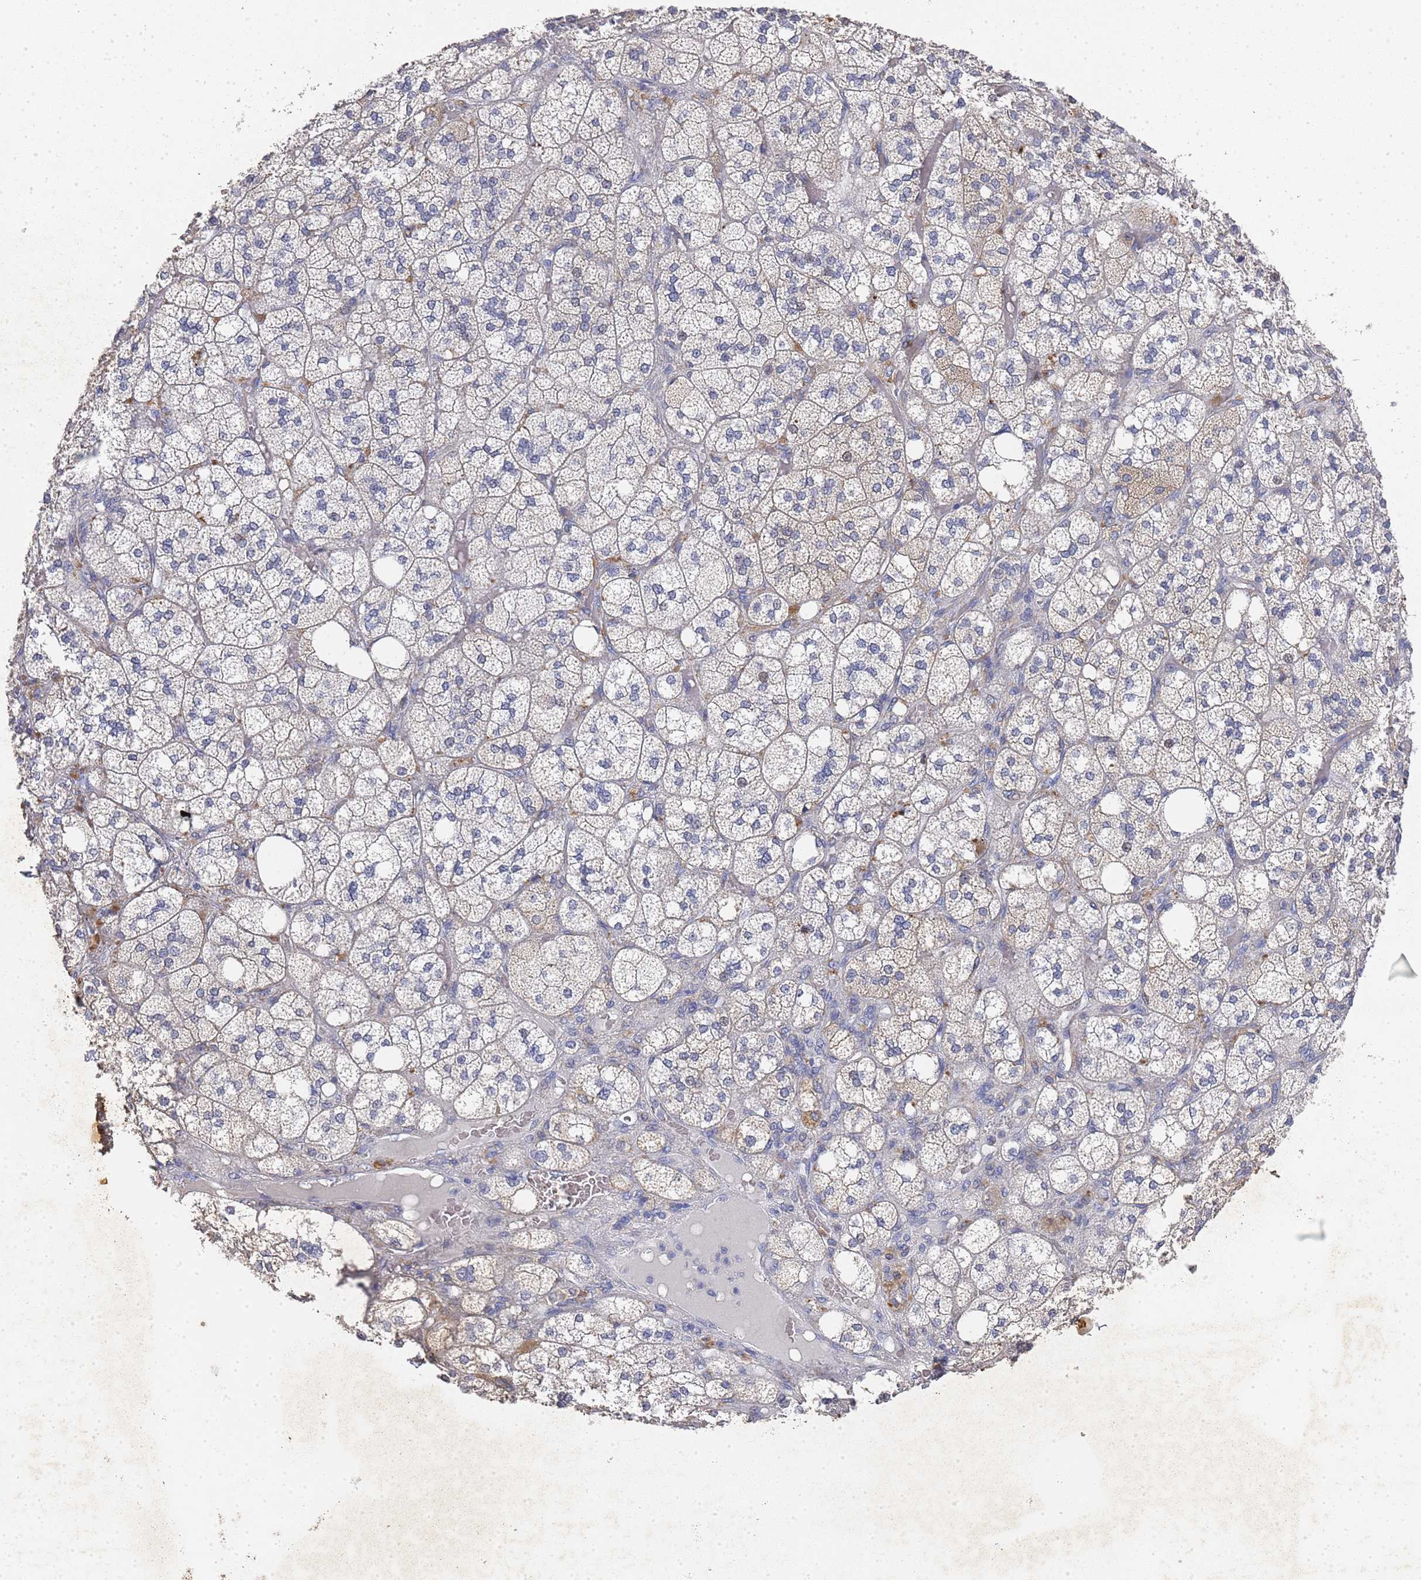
{"staining": {"intensity": "moderate", "quantity": "<25%", "location": "cytoplasmic/membranous"}, "tissue": "adrenal gland", "cell_type": "Glandular cells", "image_type": "normal", "snomed": [{"axis": "morphology", "description": "Normal tissue, NOS"}, {"axis": "topography", "description": "Adrenal gland"}], "caption": "Immunohistochemical staining of benign adrenal gland demonstrates <25% levels of moderate cytoplasmic/membranous protein expression in approximately <25% of glandular cells. The staining was performed using DAB, with brown indicating positive protein expression. Nuclei are stained blue with hematoxylin.", "gene": "NPEPPS", "patient": {"sex": "male", "age": 61}}